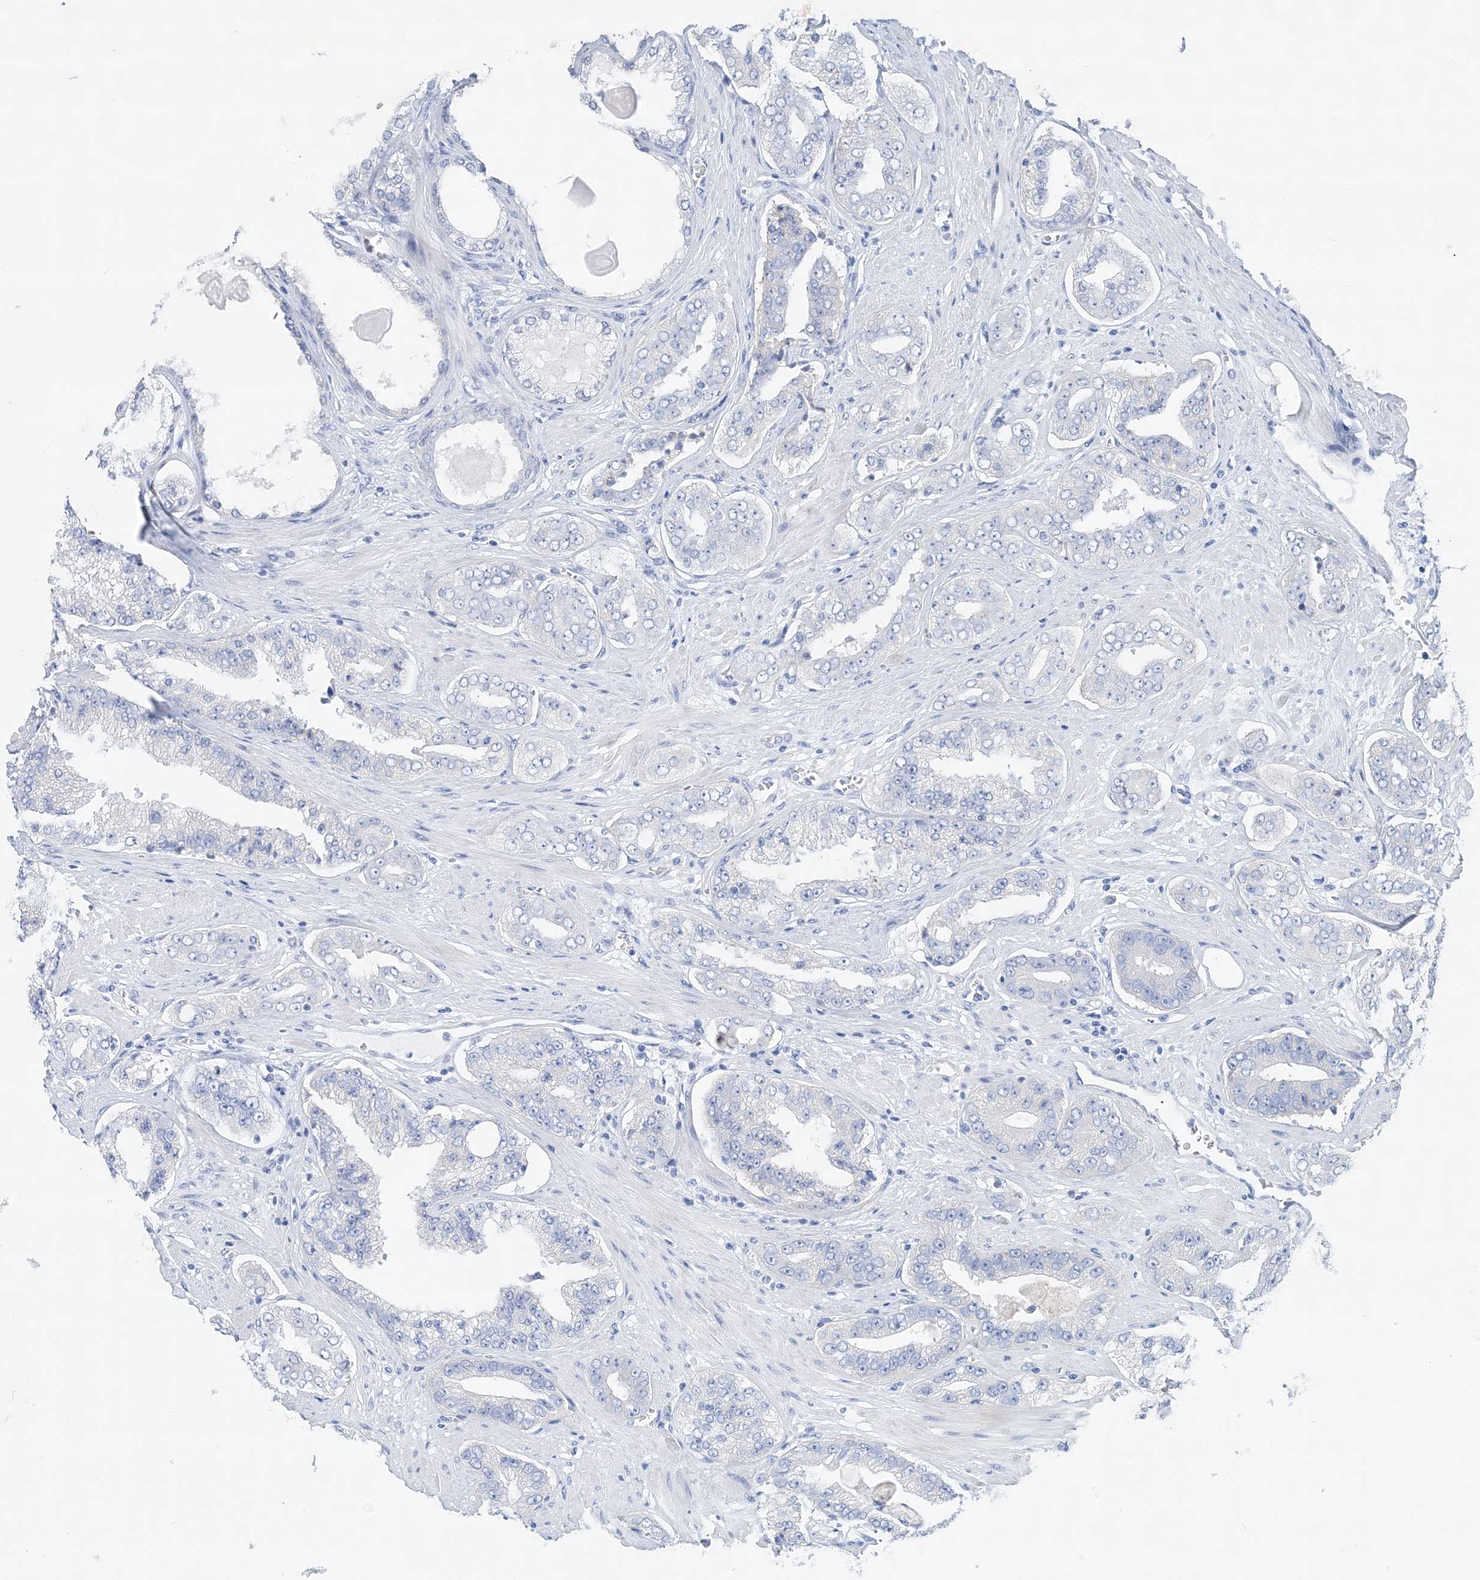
{"staining": {"intensity": "negative", "quantity": "none", "location": "none"}, "tissue": "prostate cancer", "cell_type": "Tumor cells", "image_type": "cancer", "snomed": [{"axis": "morphology", "description": "Adenocarcinoma, High grade"}, {"axis": "topography", "description": "Prostate"}], "caption": "A photomicrograph of human prostate cancer is negative for staining in tumor cells.", "gene": "SLC5A6", "patient": {"sex": "male", "age": 71}}